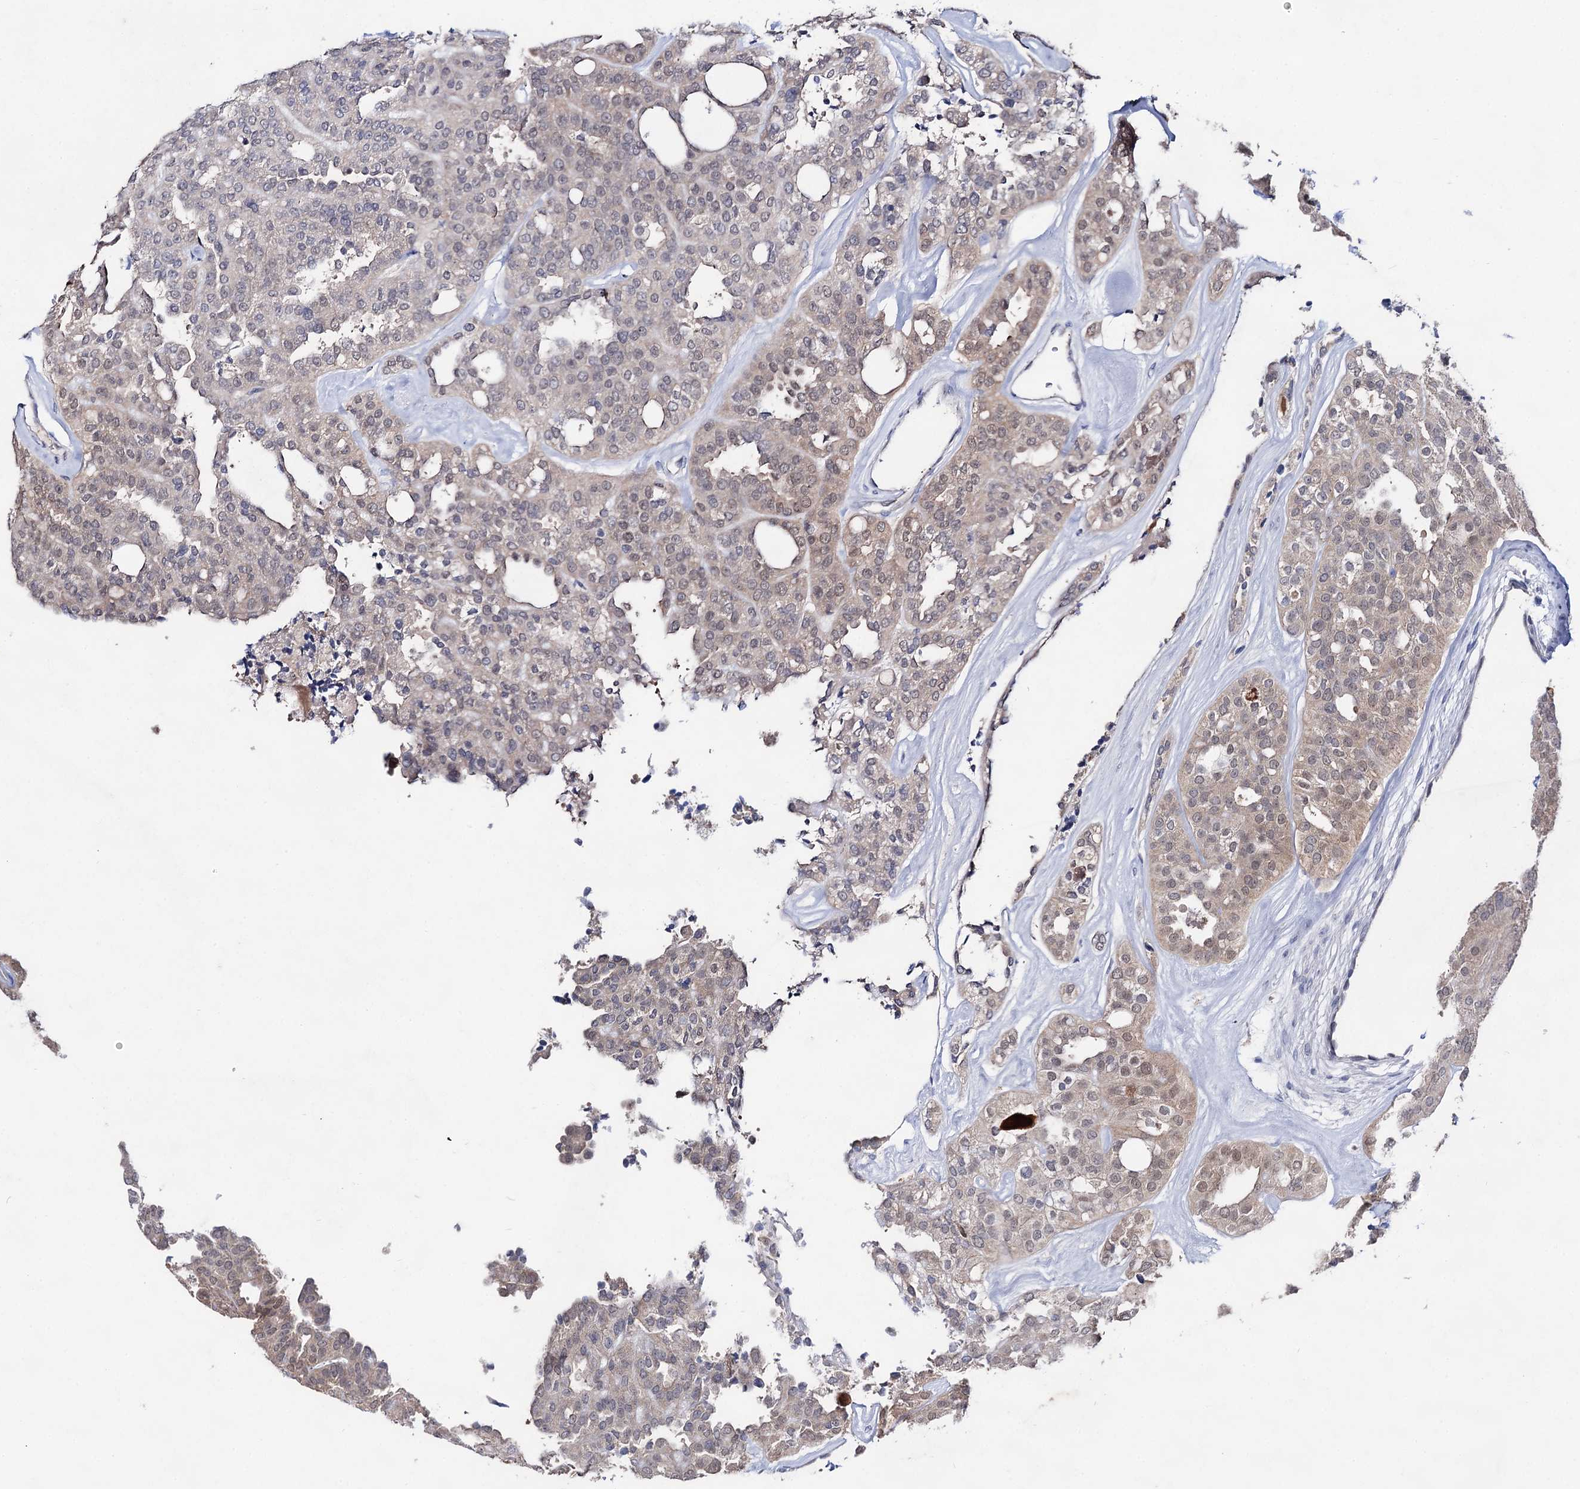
{"staining": {"intensity": "weak", "quantity": "<25%", "location": "cytoplasmic/membranous"}, "tissue": "thyroid cancer", "cell_type": "Tumor cells", "image_type": "cancer", "snomed": [{"axis": "morphology", "description": "Follicular adenoma carcinoma, NOS"}, {"axis": "topography", "description": "Thyroid gland"}], "caption": "An immunohistochemistry histopathology image of follicular adenoma carcinoma (thyroid) is shown. There is no staining in tumor cells of follicular adenoma carcinoma (thyroid).", "gene": "ACTR6", "patient": {"sex": "male", "age": 75}}